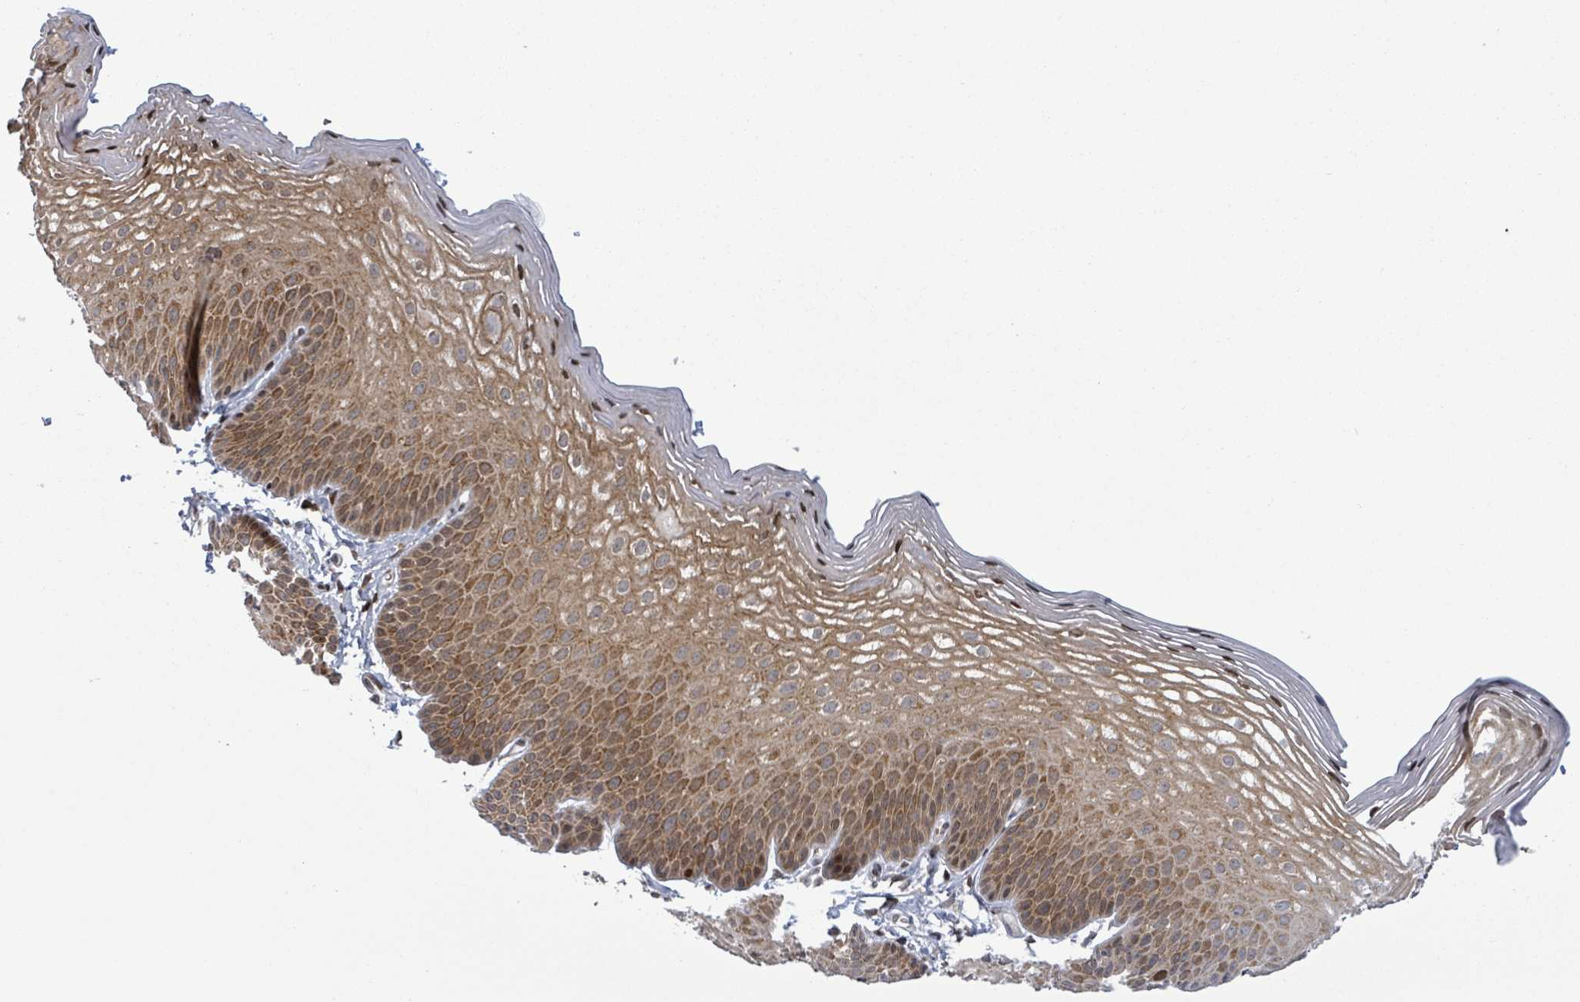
{"staining": {"intensity": "moderate", "quantity": ">75%", "location": "cytoplasmic/membranous,nuclear"}, "tissue": "skin", "cell_type": "Epidermal cells", "image_type": "normal", "snomed": [{"axis": "morphology", "description": "Normal tissue, NOS"}, {"axis": "morphology", "description": "Hemorrhoids"}, {"axis": "morphology", "description": "Inflammation, NOS"}, {"axis": "topography", "description": "Anal"}], "caption": "This photomicrograph reveals IHC staining of unremarkable skin, with medium moderate cytoplasmic/membranous,nuclear staining in approximately >75% of epidermal cells.", "gene": "FNDC4", "patient": {"sex": "male", "age": 60}}